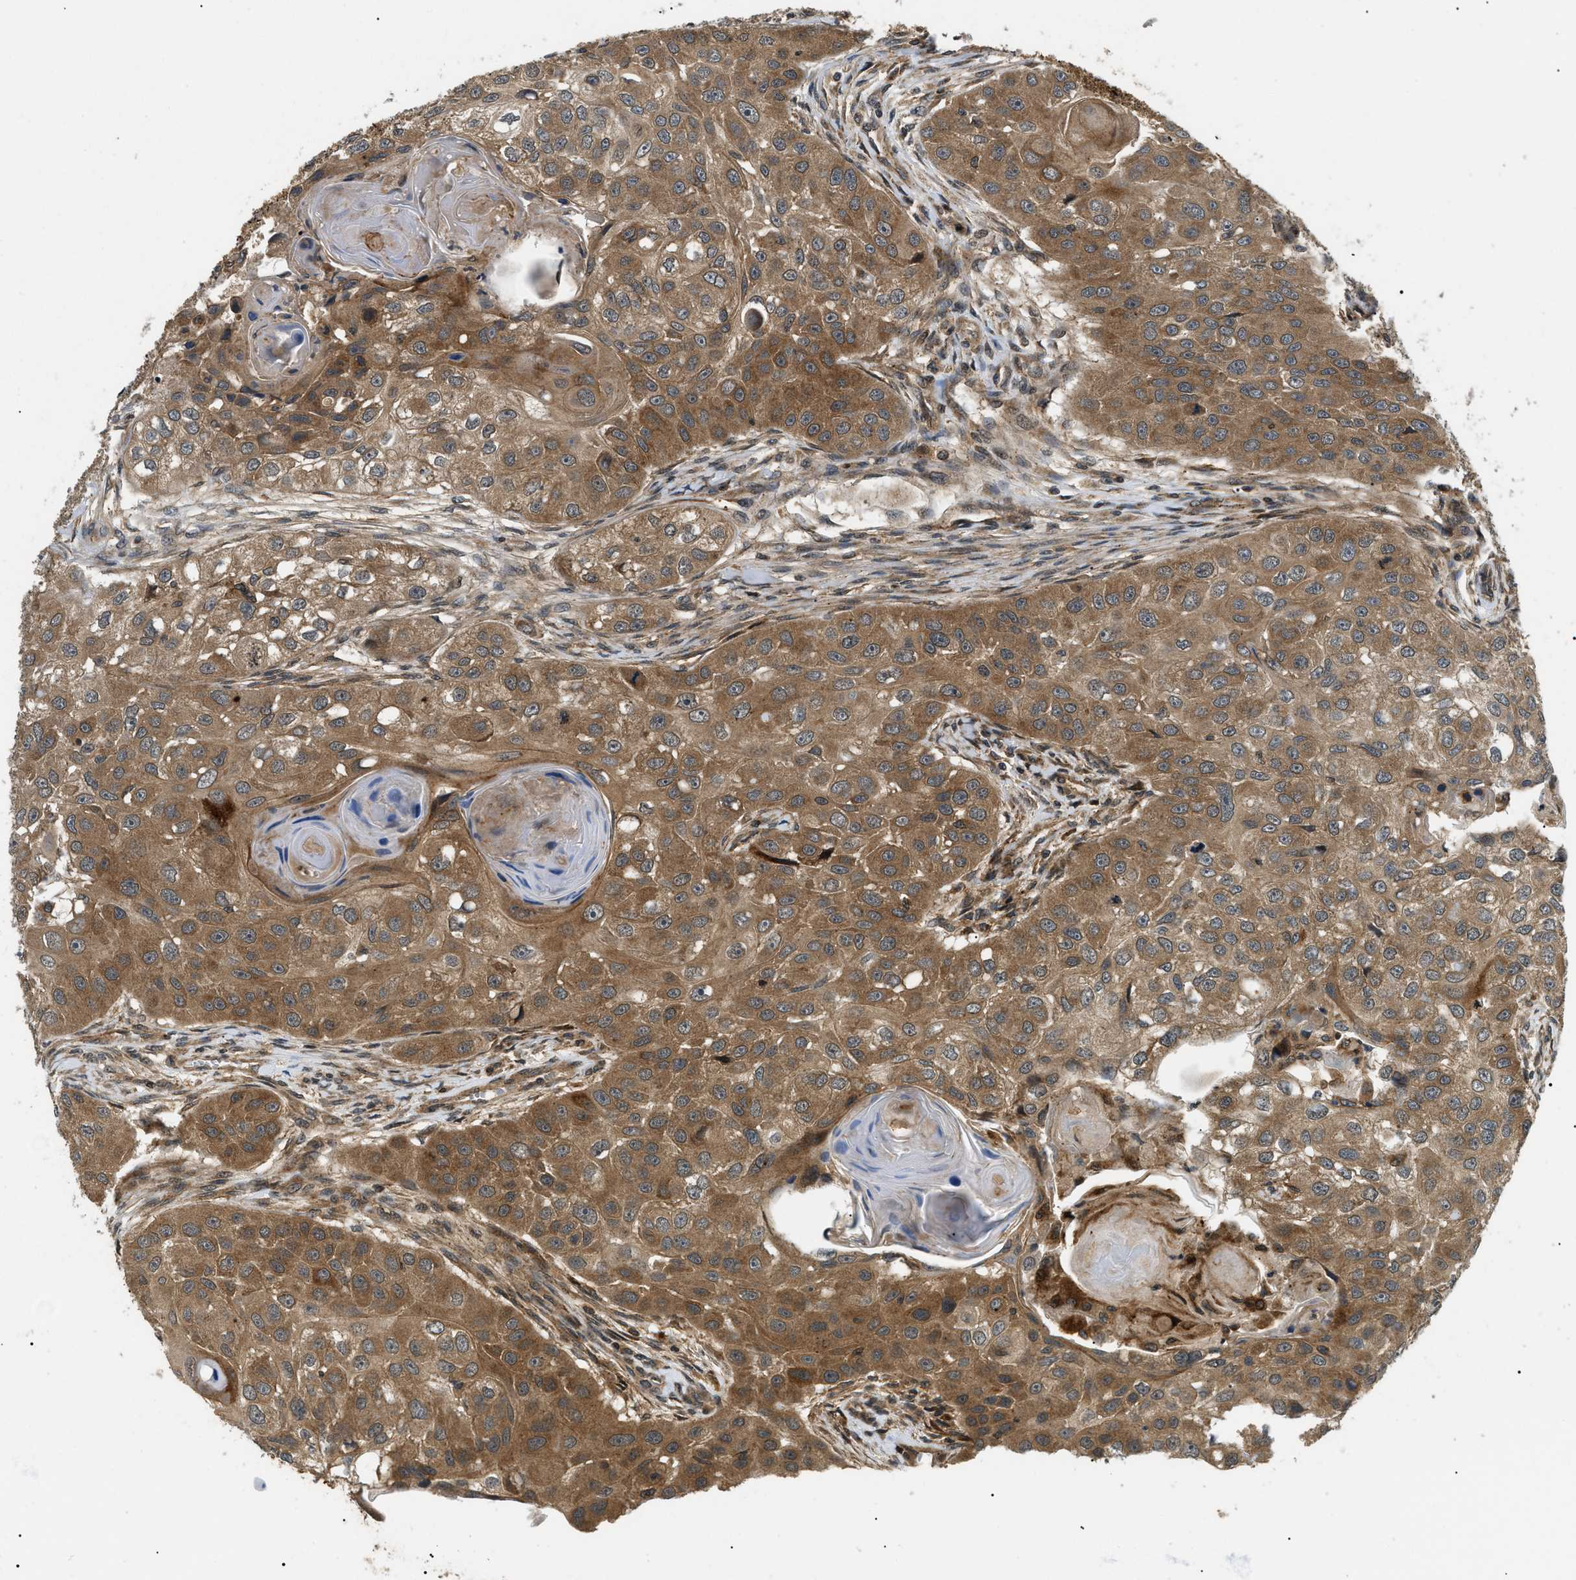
{"staining": {"intensity": "moderate", "quantity": ">75%", "location": "cytoplasmic/membranous"}, "tissue": "head and neck cancer", "cell_type": "Tumor cells", "image_type": "cancer", "snomed": [{"axis": "morphology", "description": "Normal tissue, NOS"}, {"axis": "morphology", "description": "Squamous cell carcinoma, NOS"}, {"axis": "topography", "description": "Skeletal muscle"}, {"axis": "topography", "description": "Head-Neck"}], "caption": "Head and neck squamous cell carcinoma stained for a protein shows moderate cytoplasmic/membranous positivity in tumor cells.", "gene": "ATP6AP1", "patient": {"sex": "male", "age": 51}}